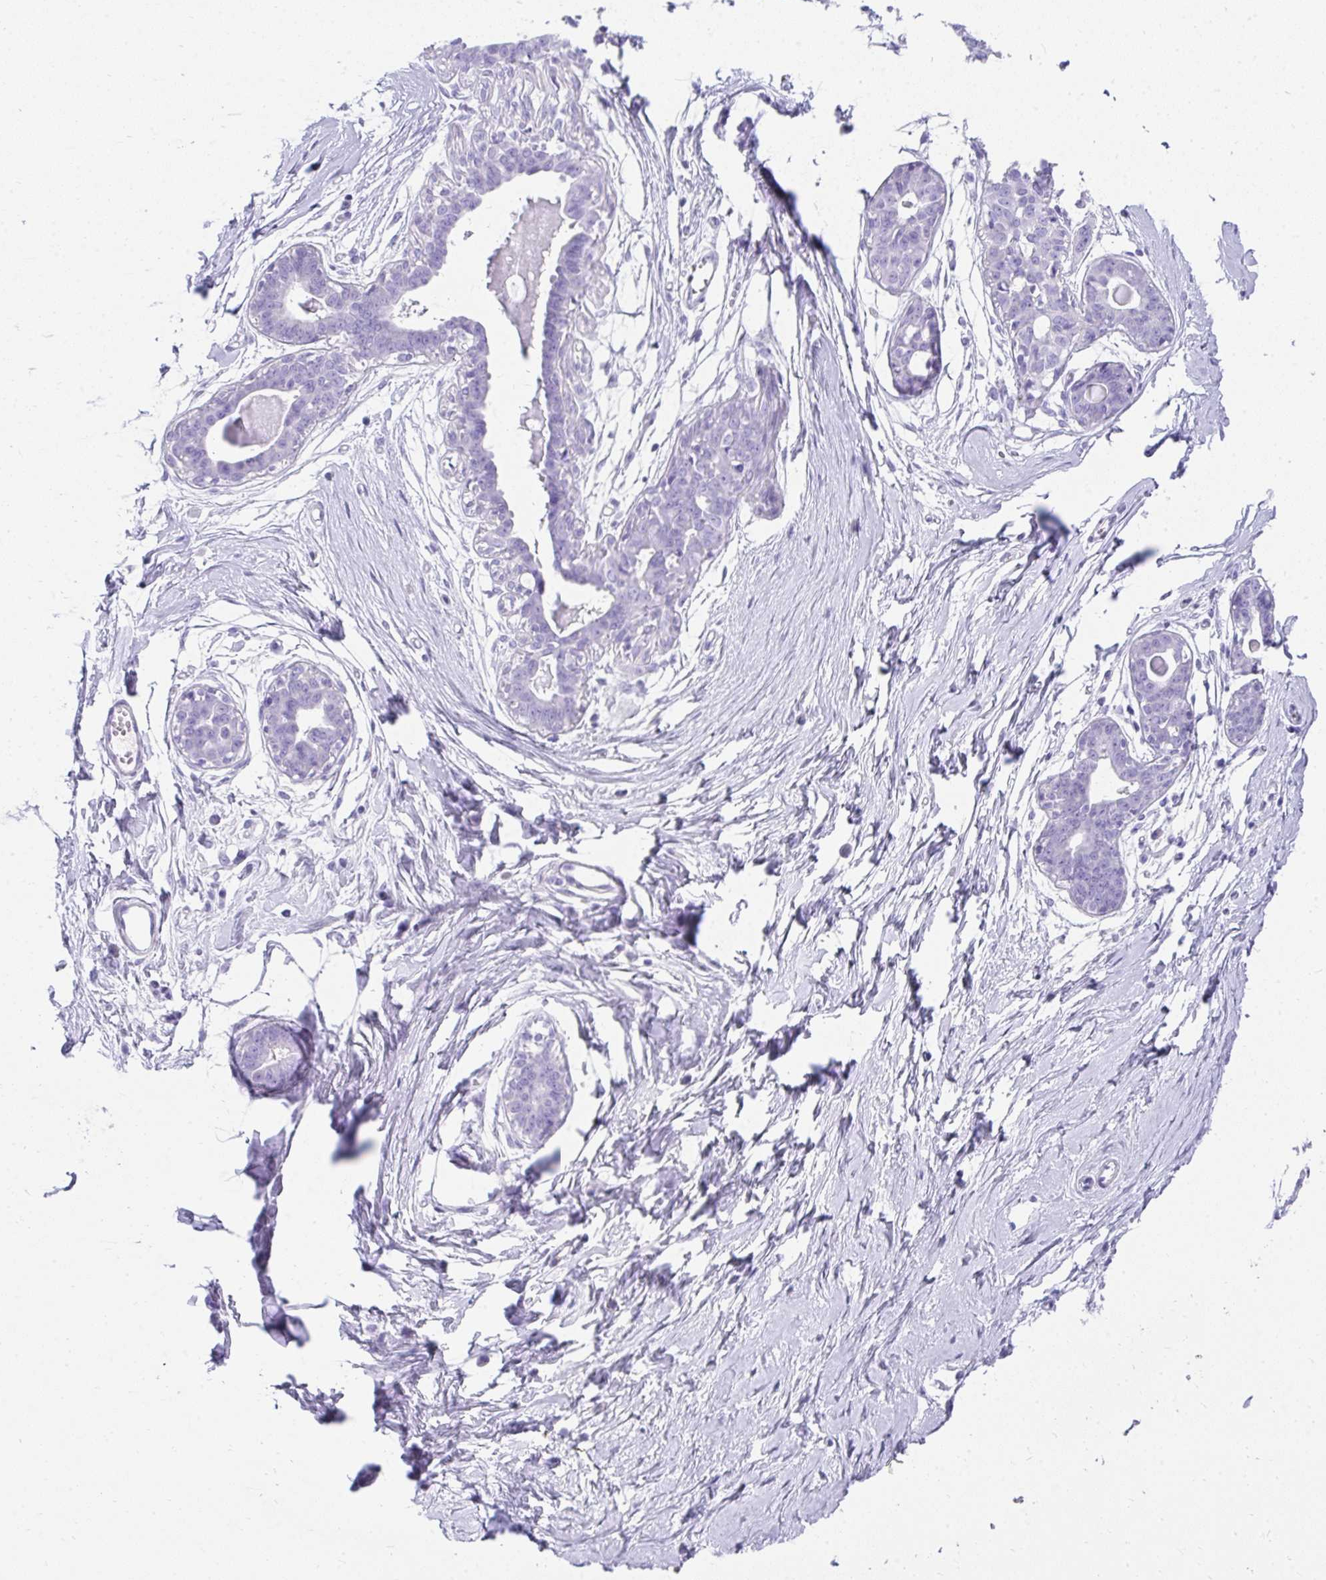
{"staining": {"intensity": "negative", "quantity": "none", "location": "none"}, "tissue": "breast", "cell_type": "Adipocytes", "image_type": "normal", "snomed": [{"axis": "morphology", "description": "Normal tissue, NOS"}, {"axis": "topography", "description": "Breast"}], "caption": "This is an IHC micrograph of unremarkable human breast. There is no expression in adipocytes.", "gene": "TNNT1", "patient": {"sex": "female", "age": 45}}